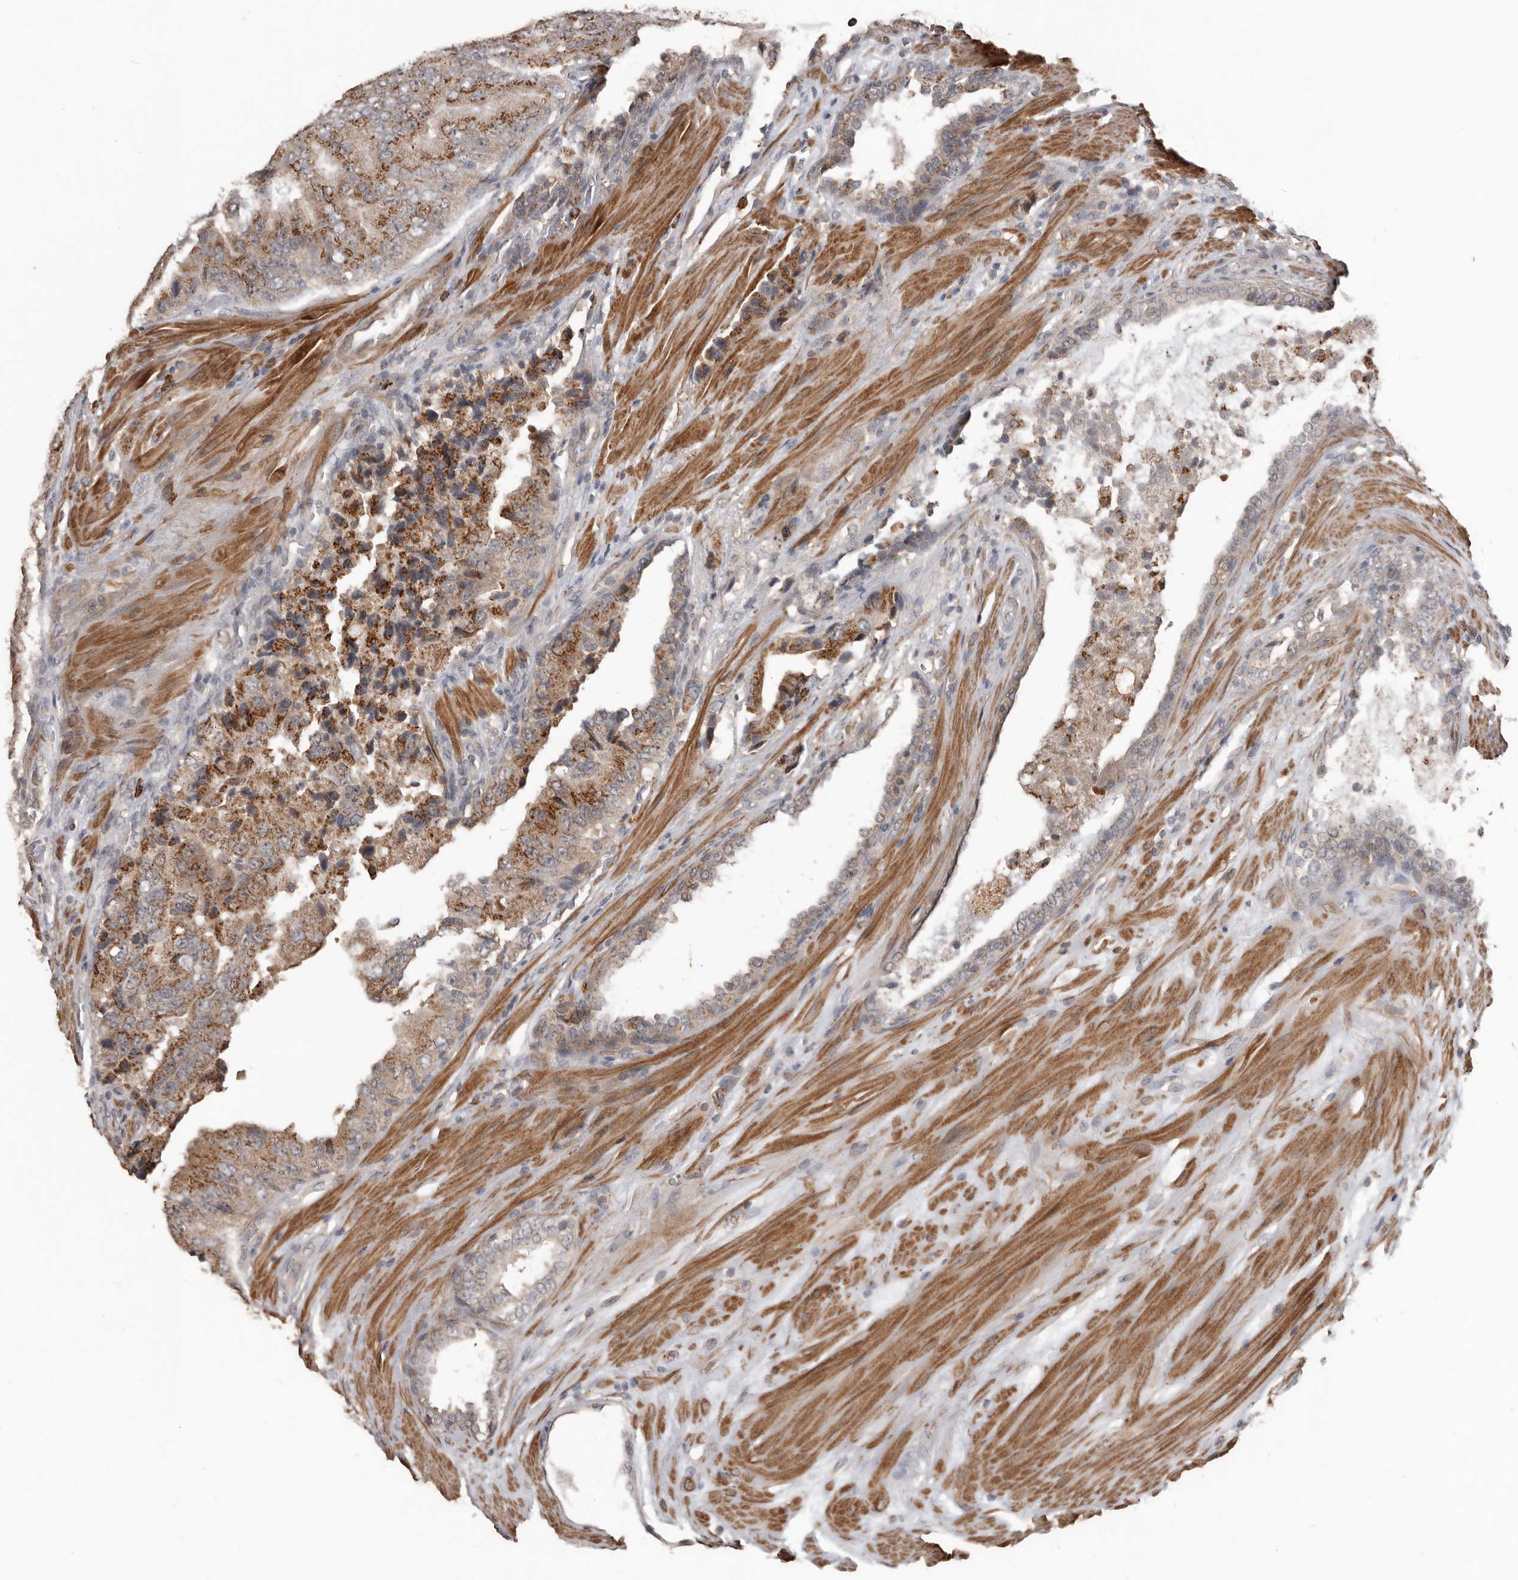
{"staining": {"intensity": "moderate", "quantity": ">75%", "location": "cytoplasmic/membranous"}, "tissue": "prostate cancer", "cell_type": "Tumor cells", "image_type": "cancer", "snomed": [{"axis": "morphology", "description": "Adenocarcinoma, High grade"}, {"axis": "topography", "description": "Prostate"}], "caption": "Immunohistochemistry micrograph of human prostate cancer stained for a protein (brown), which exhibits medium levels of moderate cytoplasmic/membranous staining in approximately >75% of tumor cells.", "gene": "BAMBI", "patient": {"sex": "male", "age": 70}}